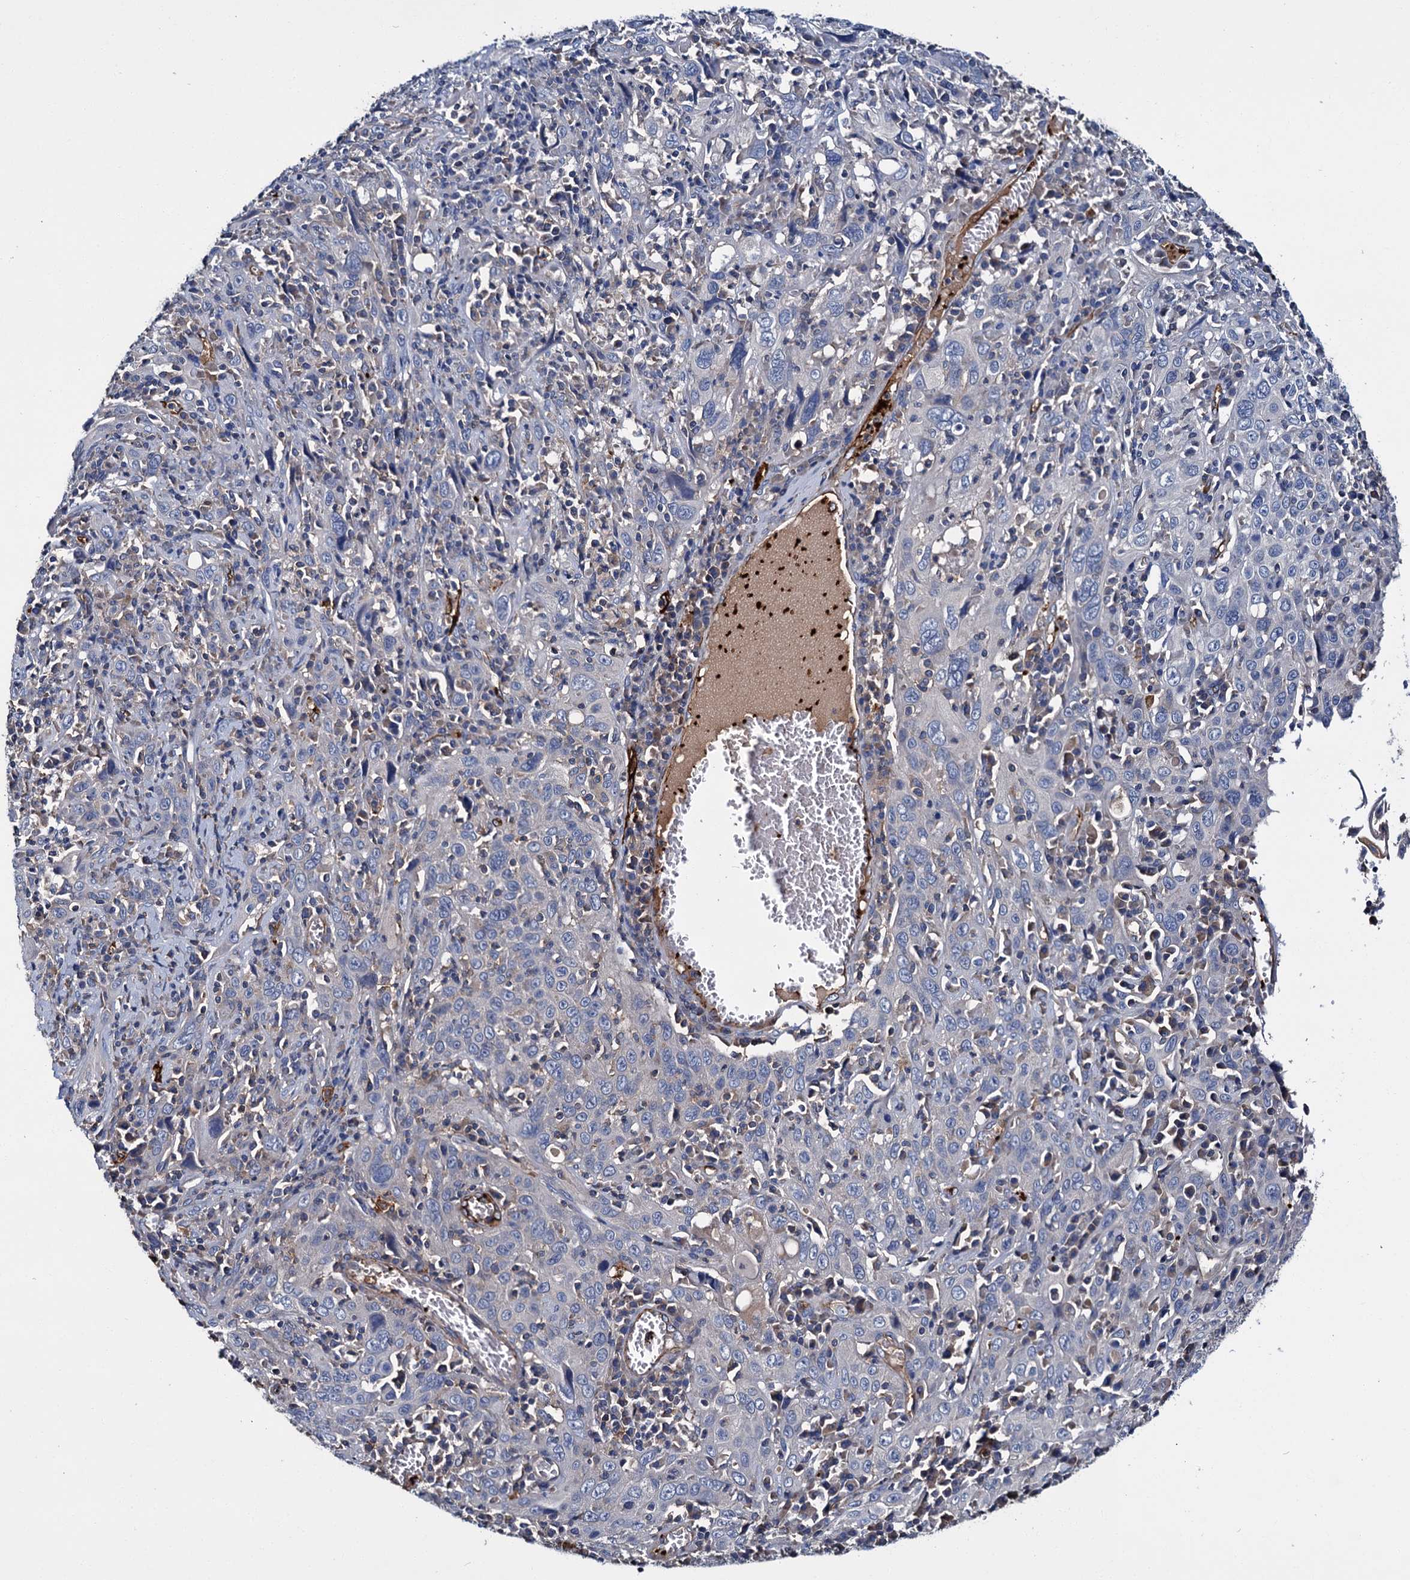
{"staining": {"intensity": "negative", "quantity": "none", "location": "none"}, "tissue": "cervical cancer", "cell_type": "Tumor cells", "image_type": "cancer", "snomed": [{"axis": "morphology", "description": "Squamous cell carcinoma, NOS"}, {"axis": "topography", "description": "Cervix"}], "caption": "This is a image of immunohistochemistry staining of cervical cancer (squamous cell carcinoma), which shows no expression in tumor cells. (DAB IHC visualized using brightfield microscopy, high magnification).", "gene": "CACNA1C", "patient": {"sex": "female", "age": 46}}